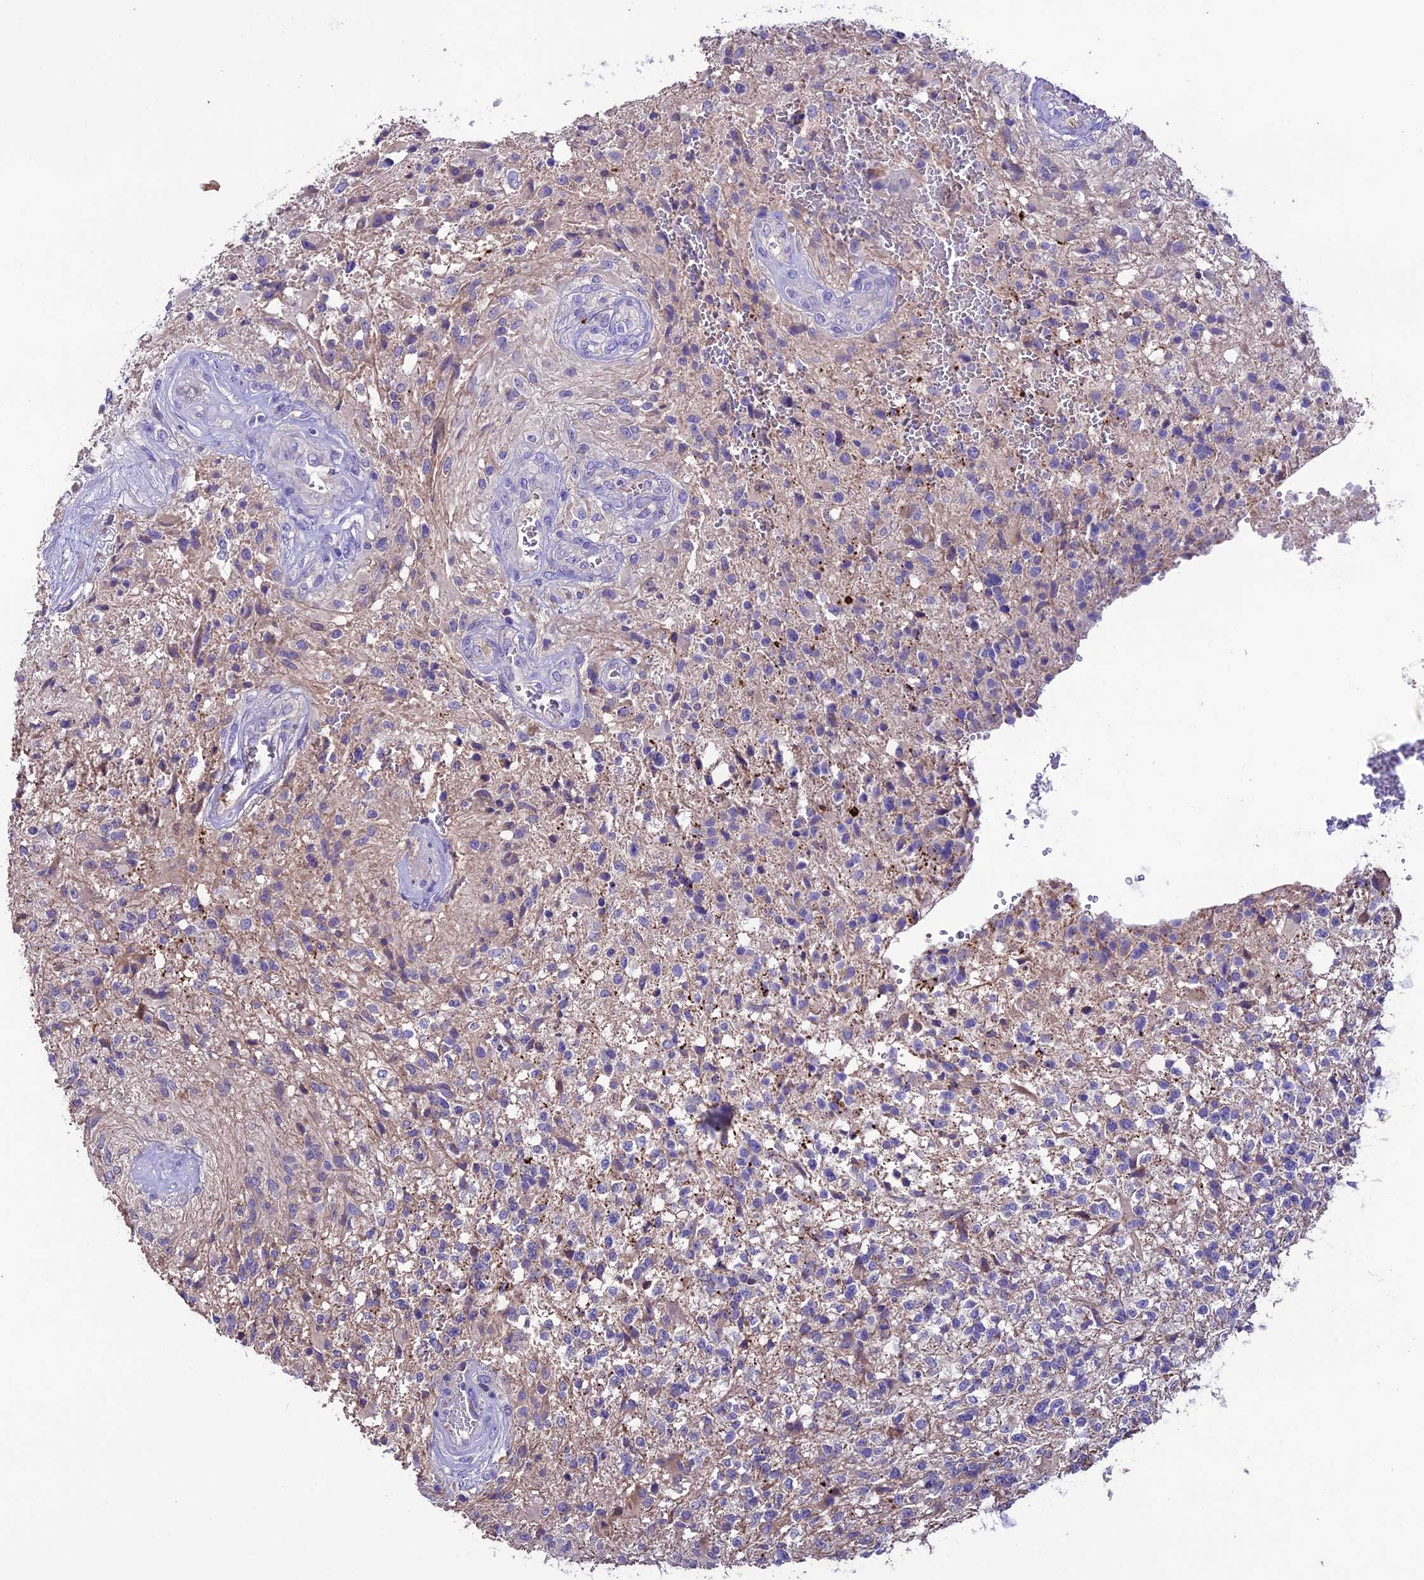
{"staining": {"intensity": "negative", "quantity": "none", "location": "none"}, "tissue": "glioma", "cell_type": "Tumor cells", "image_type": "cancer", "snomed": [{"axis": "morphology", "description": "Glioma, malignant, High grade"}, {"axis": "topography", "description": "Brain"}], "caption": "The immunohistochemistry (IHC) histopathology image has no significant positivity in tumor cells of glioma tissue.", "gene": "TCP11L2", "patient": {"sex": "male", "age": 56}}